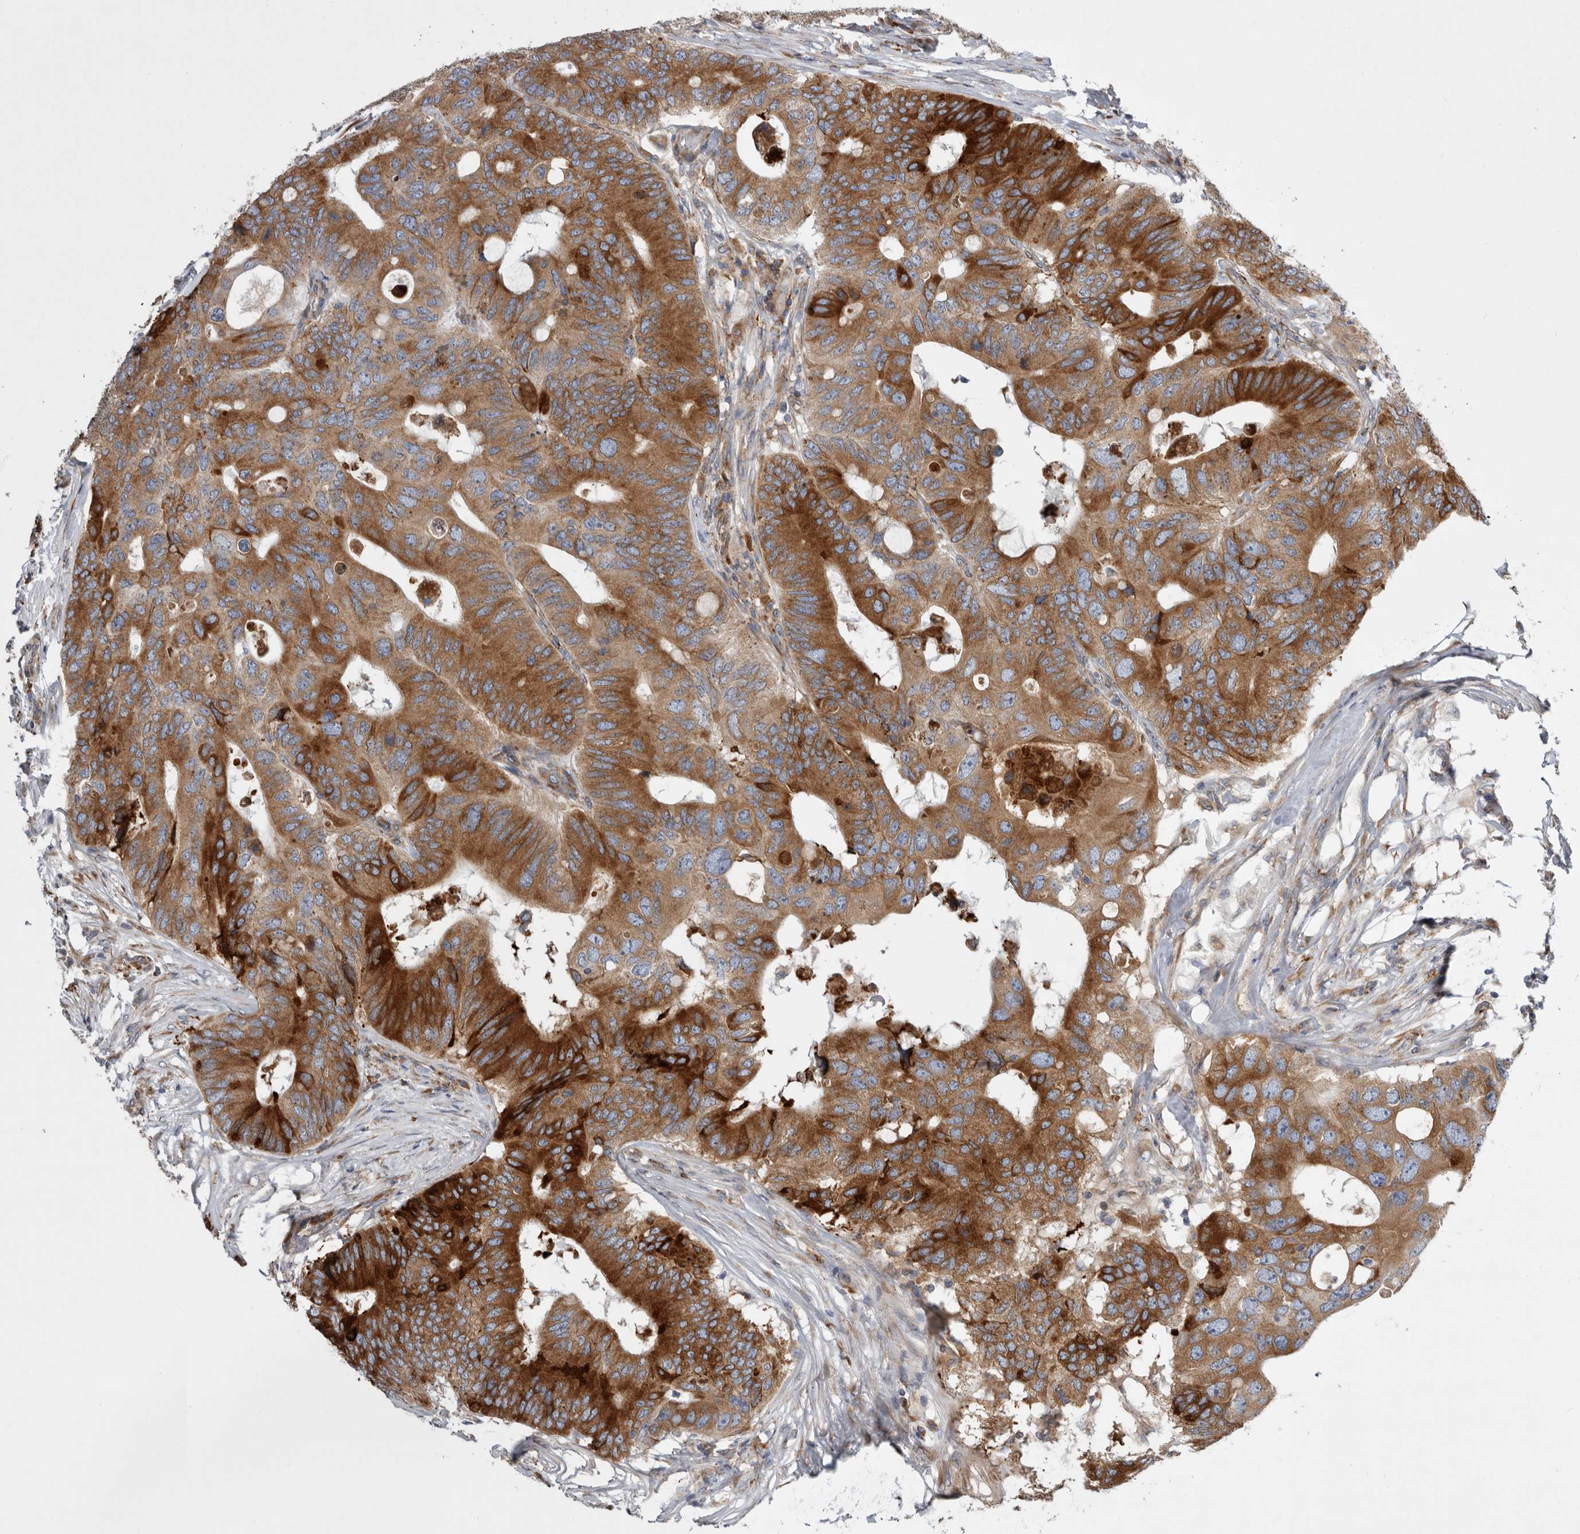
{"staining": {"intensity": "strong", "quantity": ">75%", "location": "cytoplasmic/membranous"}, "tissue": "colorectal cancer", "cell_type": "Tumor cells", "image_type": "cancer", "snomed": [{"axis": "morphology", "description": "Adenocarcinoma, NOS"}, {"axis": "topography", "description": "Colon"}], "caption": "The micrograph displays staining of colorectal adenocarcinoma, revealing strong cytoplasmic/membranous protein staining (brown color) within tumor cells. The staining is performed using DAB brown chromogen to label protein expression. The nuclei are counter-stained blue using hematoxylin.", "gene": "GANAB", "patient": {"sex": "male", "age": 71}}